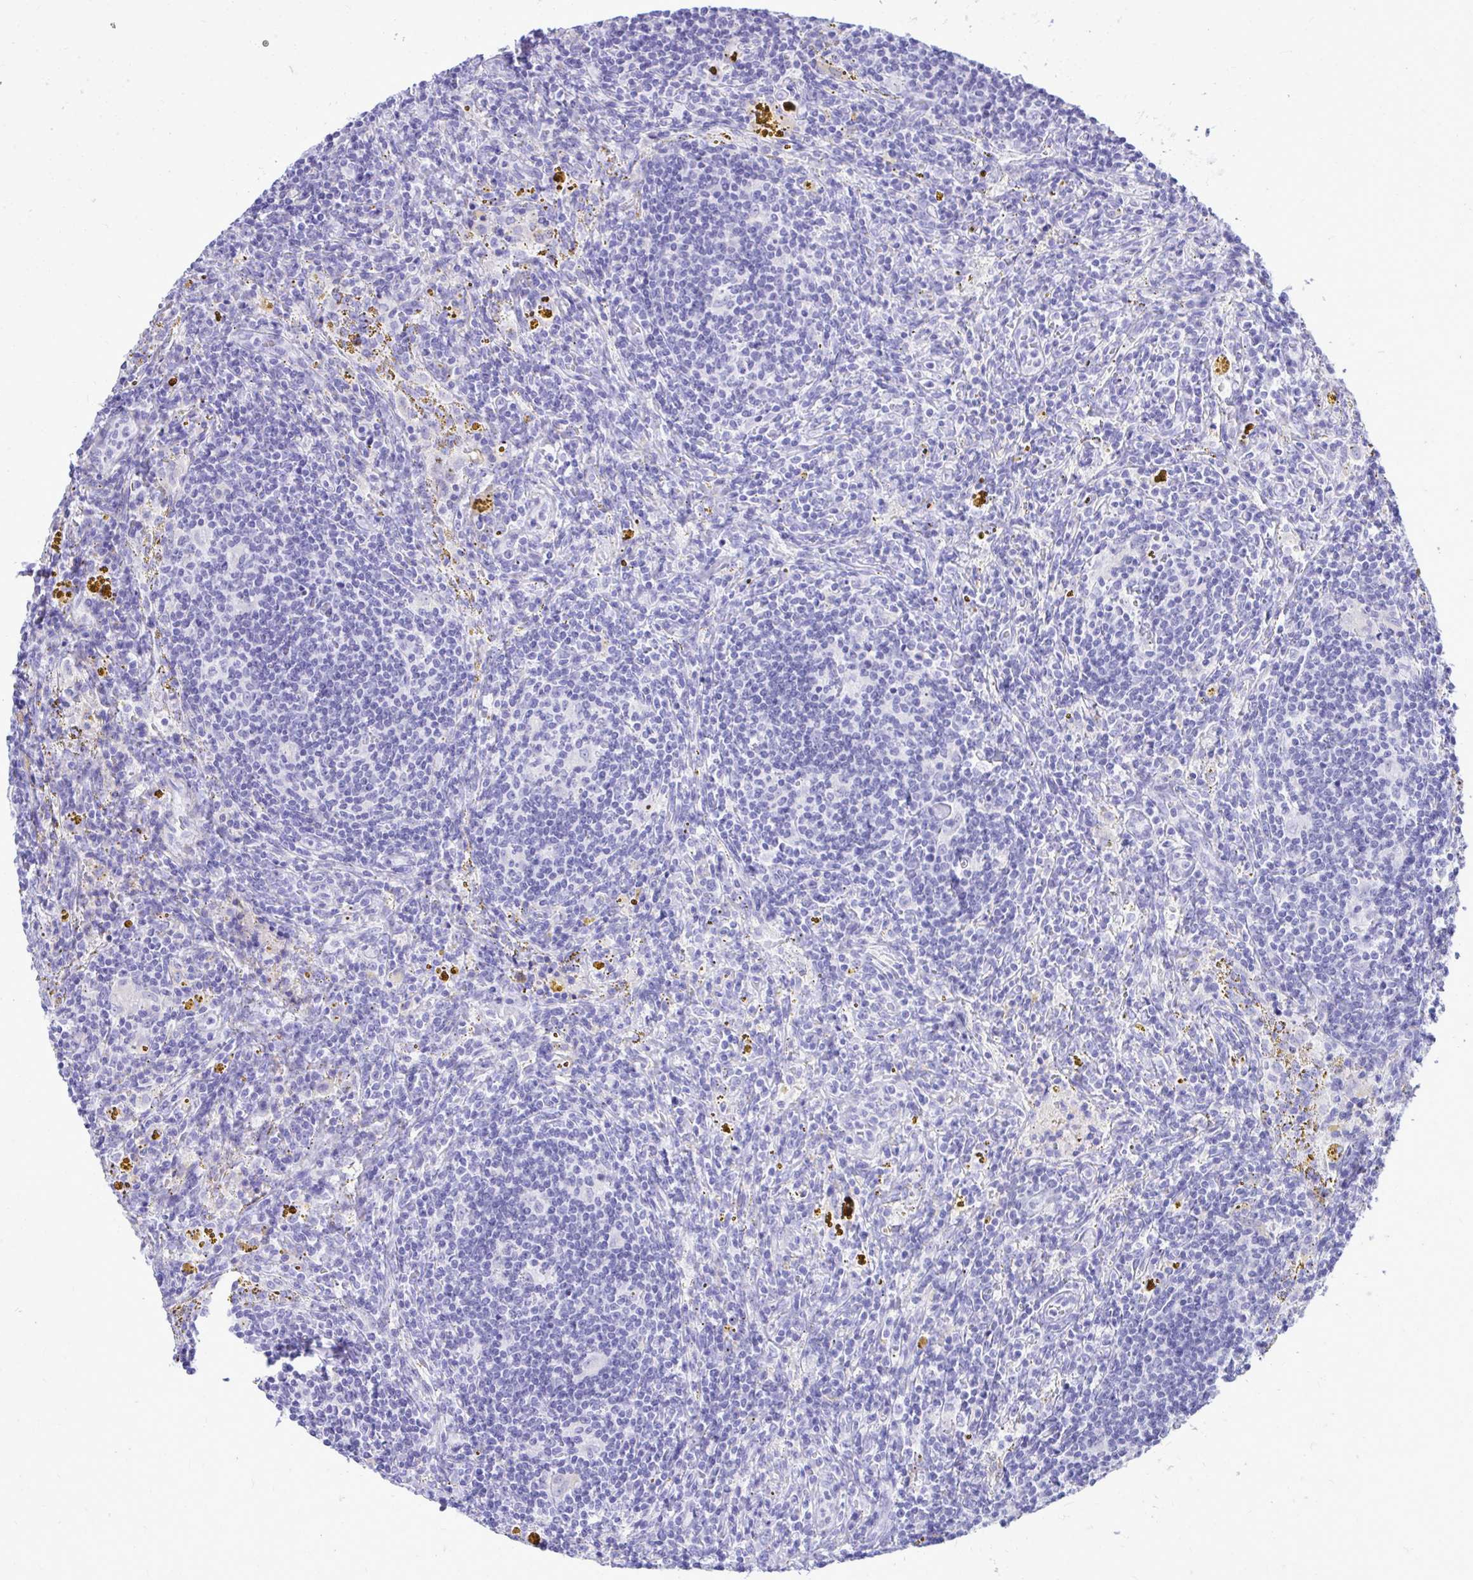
{"staining": {"intensity": "negative", "quantity": "none", "location": "none"}, "tissue": "lymphoma", "cell_type": "Tumor cells", "image_type": "cancer", "snomed": [{"axis": "morphology", "description": "Malignant lymphoma, non-Hodgkin's type, Low grade"}, {"axis": "topography", "description": "Spleen"}], "caption": "An immunohistochemistry (IHC) histopathology image of malignant lymphoma, non-Hodgkin's type (low-grade) is shown. There is no staining in tumor cells of malignant lymphoma, non-Hodgkin's type (low-grade).", "gene": "ANKDD1B", "patient": {"sex": "female", "age": 70}}